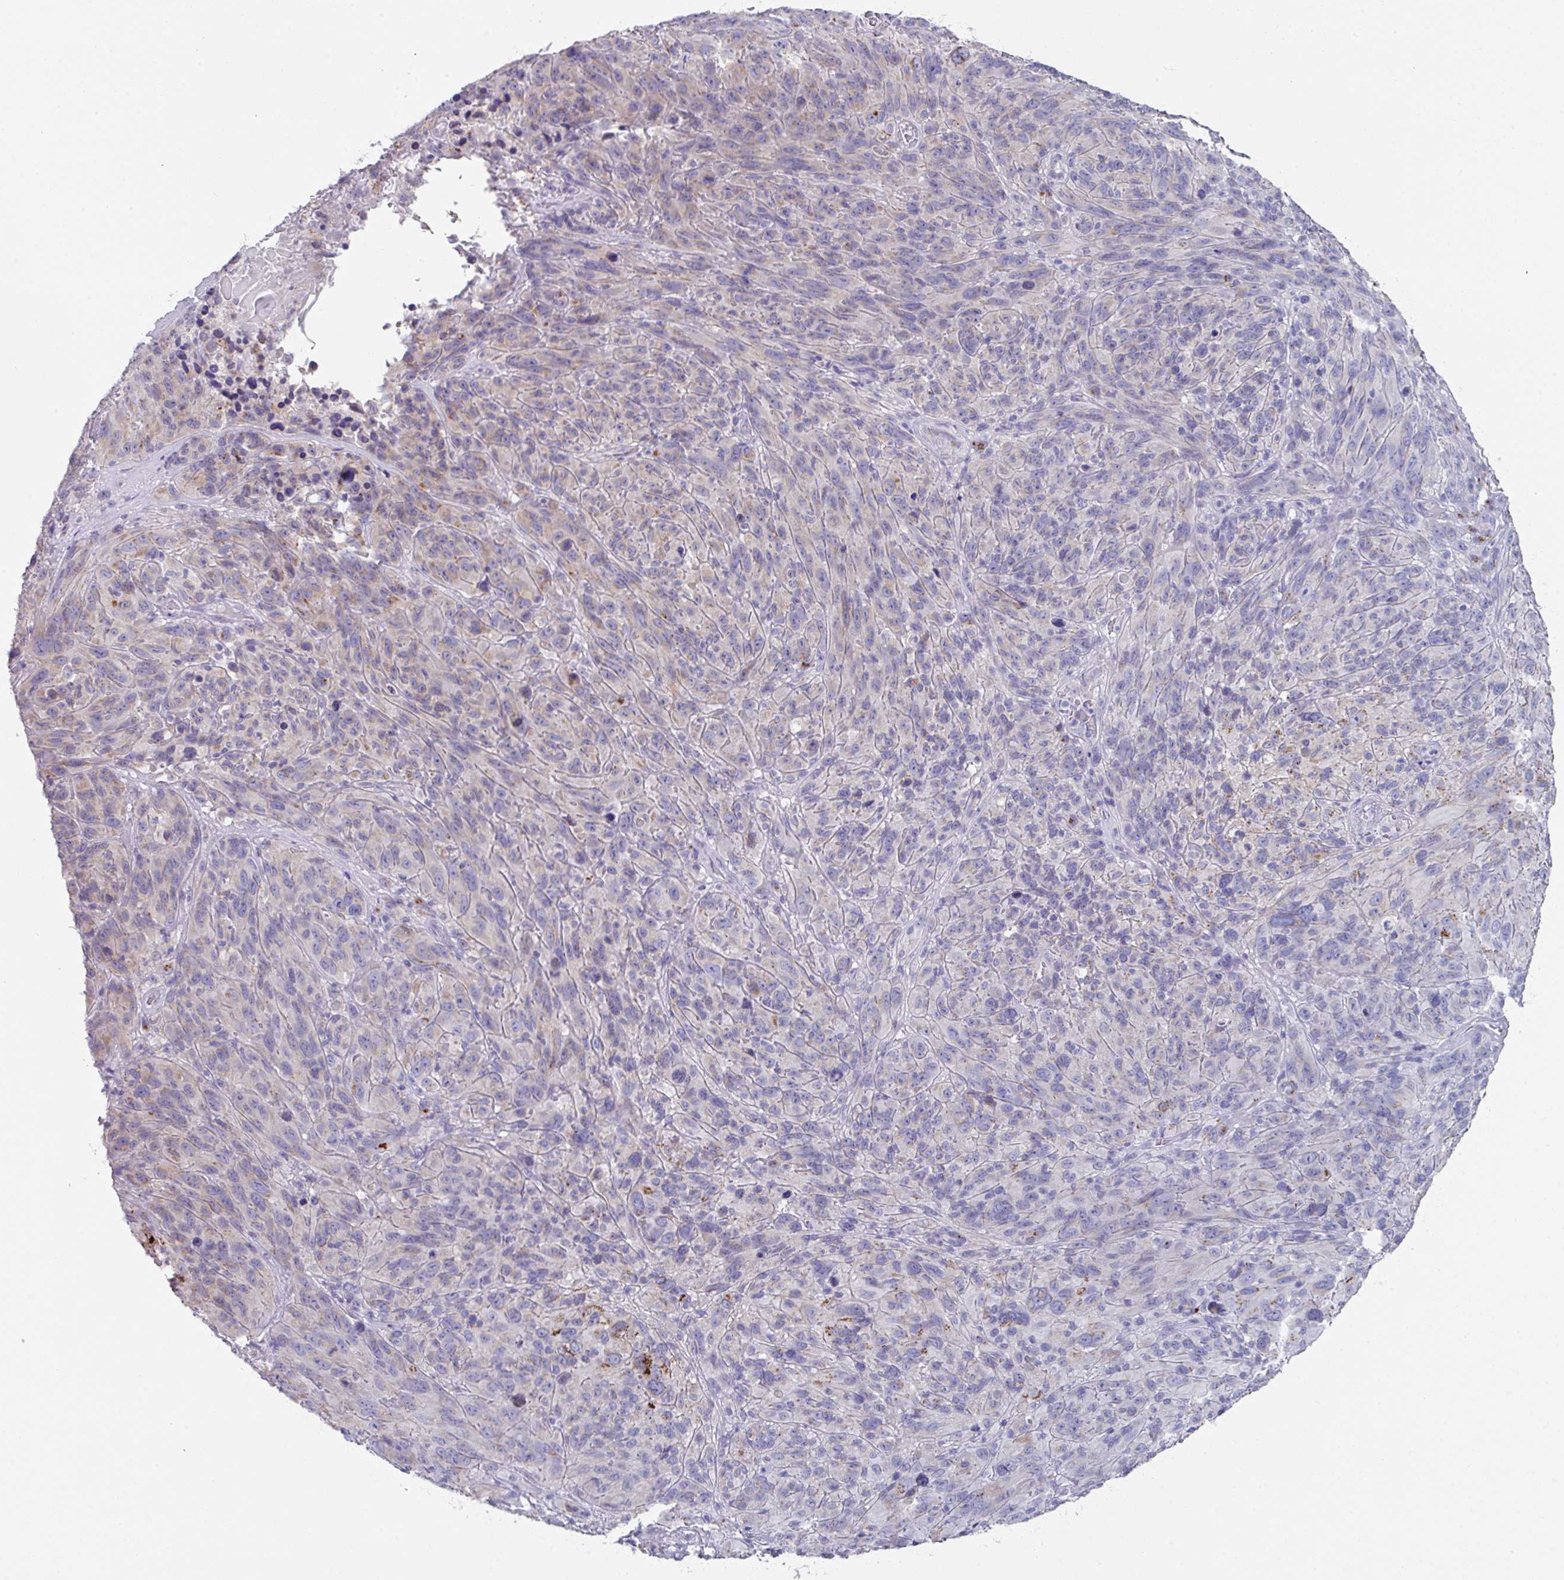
{"staining": {"intensity": "weak", "quantity": "<25%", "location": "cytoplasmic/membranous"}, "tissue": "melanoma", "cell_type": "Tumor cells", "image_type": "cancer", "snomed": [{"axis": "morphology", "description": "Malignant melanoma, NOS"}, {"axis": "topography", "description": "Skin of head"}], "caption": "This is an immunohistochemistry photomicrograph of human malignant melanoma. There is no staining in tumor cells.", "gene": "VKORC1L1", "patient": {"sex": "male", "age": 96}}